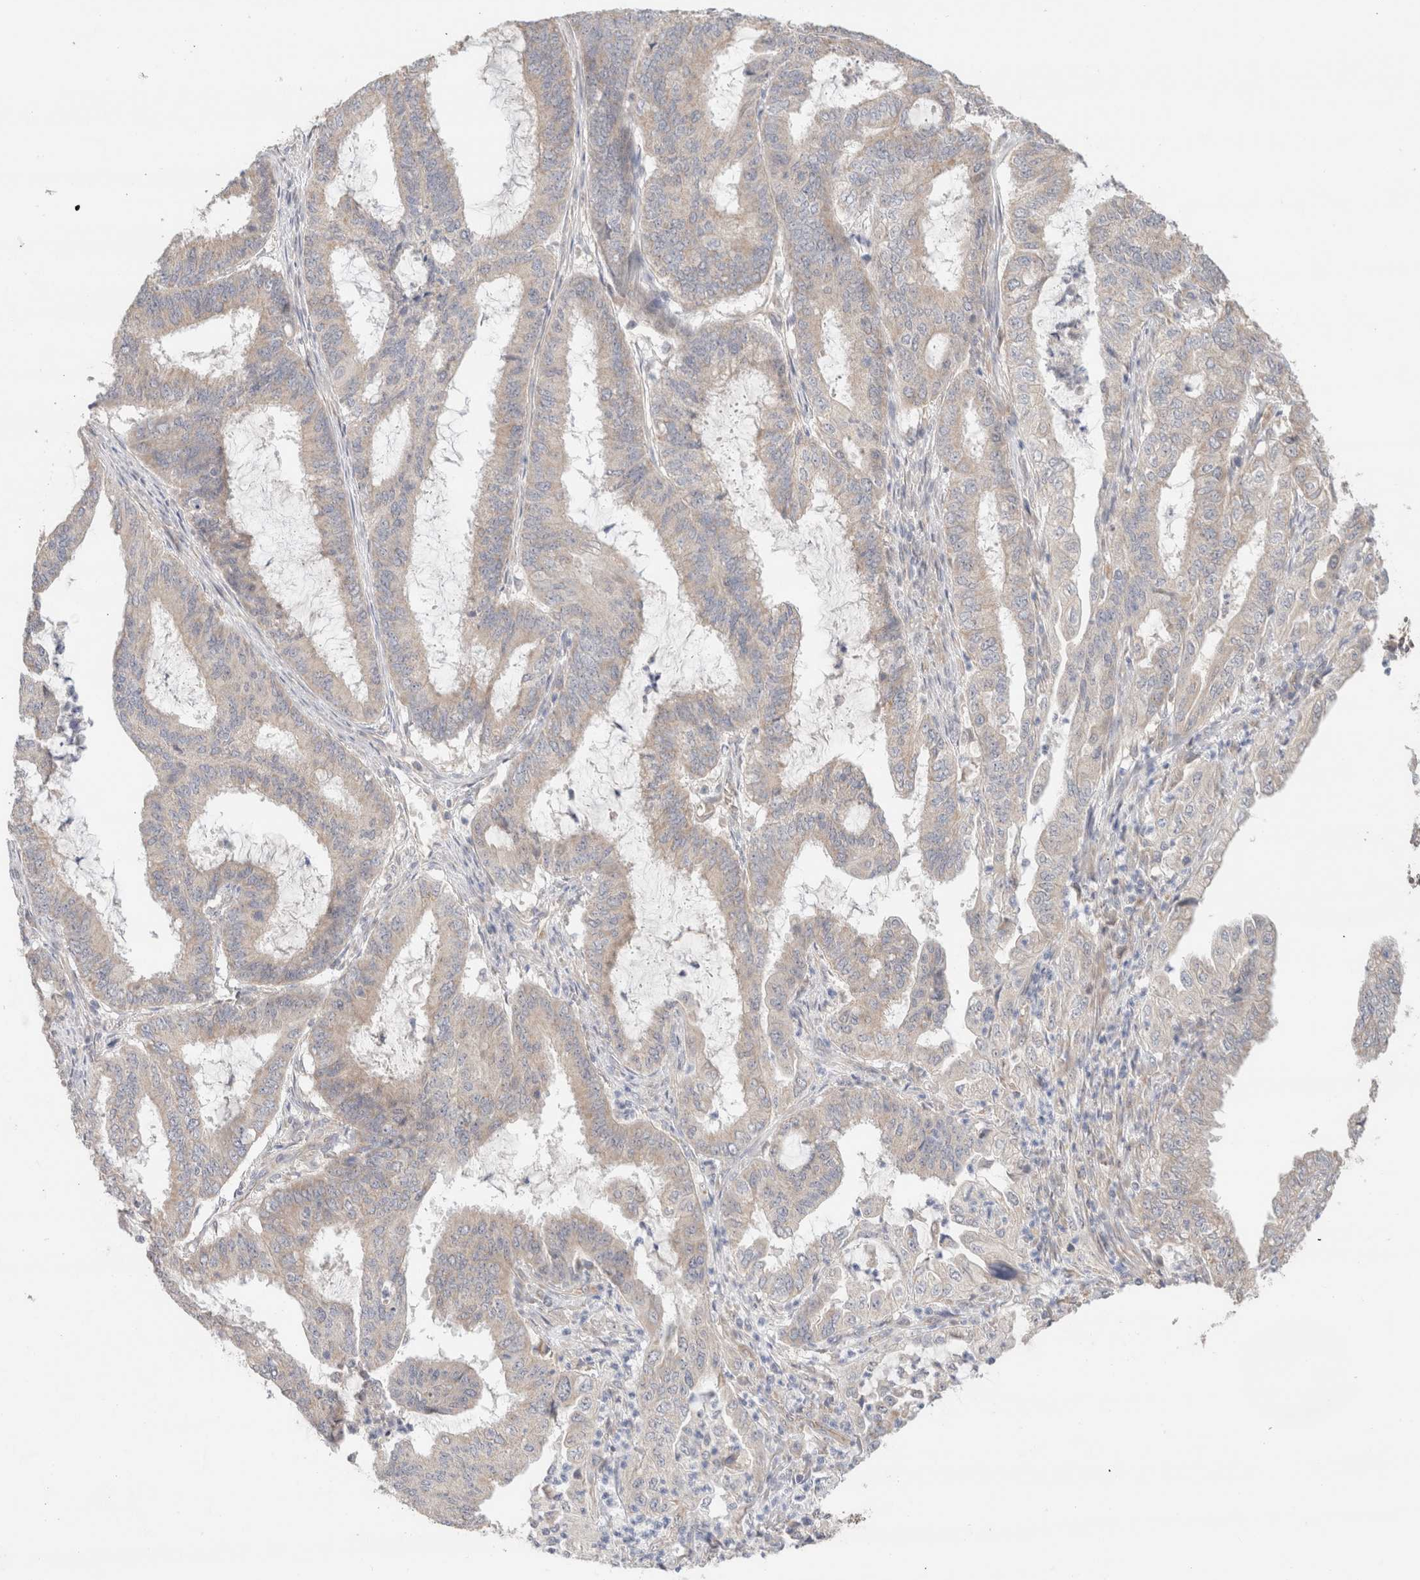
{"staining": {"intensity": "negative", "quantity": "none", "location": "none"}, "tissue": "endometrial cancer", "cell_type": "Tumor cells", "image_type": "cancer", "snomed": [{"axis": "morphology", "description": "Adenocarcinoma, NOS"}, {"axis": "topography", "description": "Endometrium"}], "caption": "Immunohistochemistry (IHC) of adenocarcinoma (endometrial) demonstrates no expression in tumor cells.", "gene": "CA13", "patient": {"sex": "female", "age": 51}}